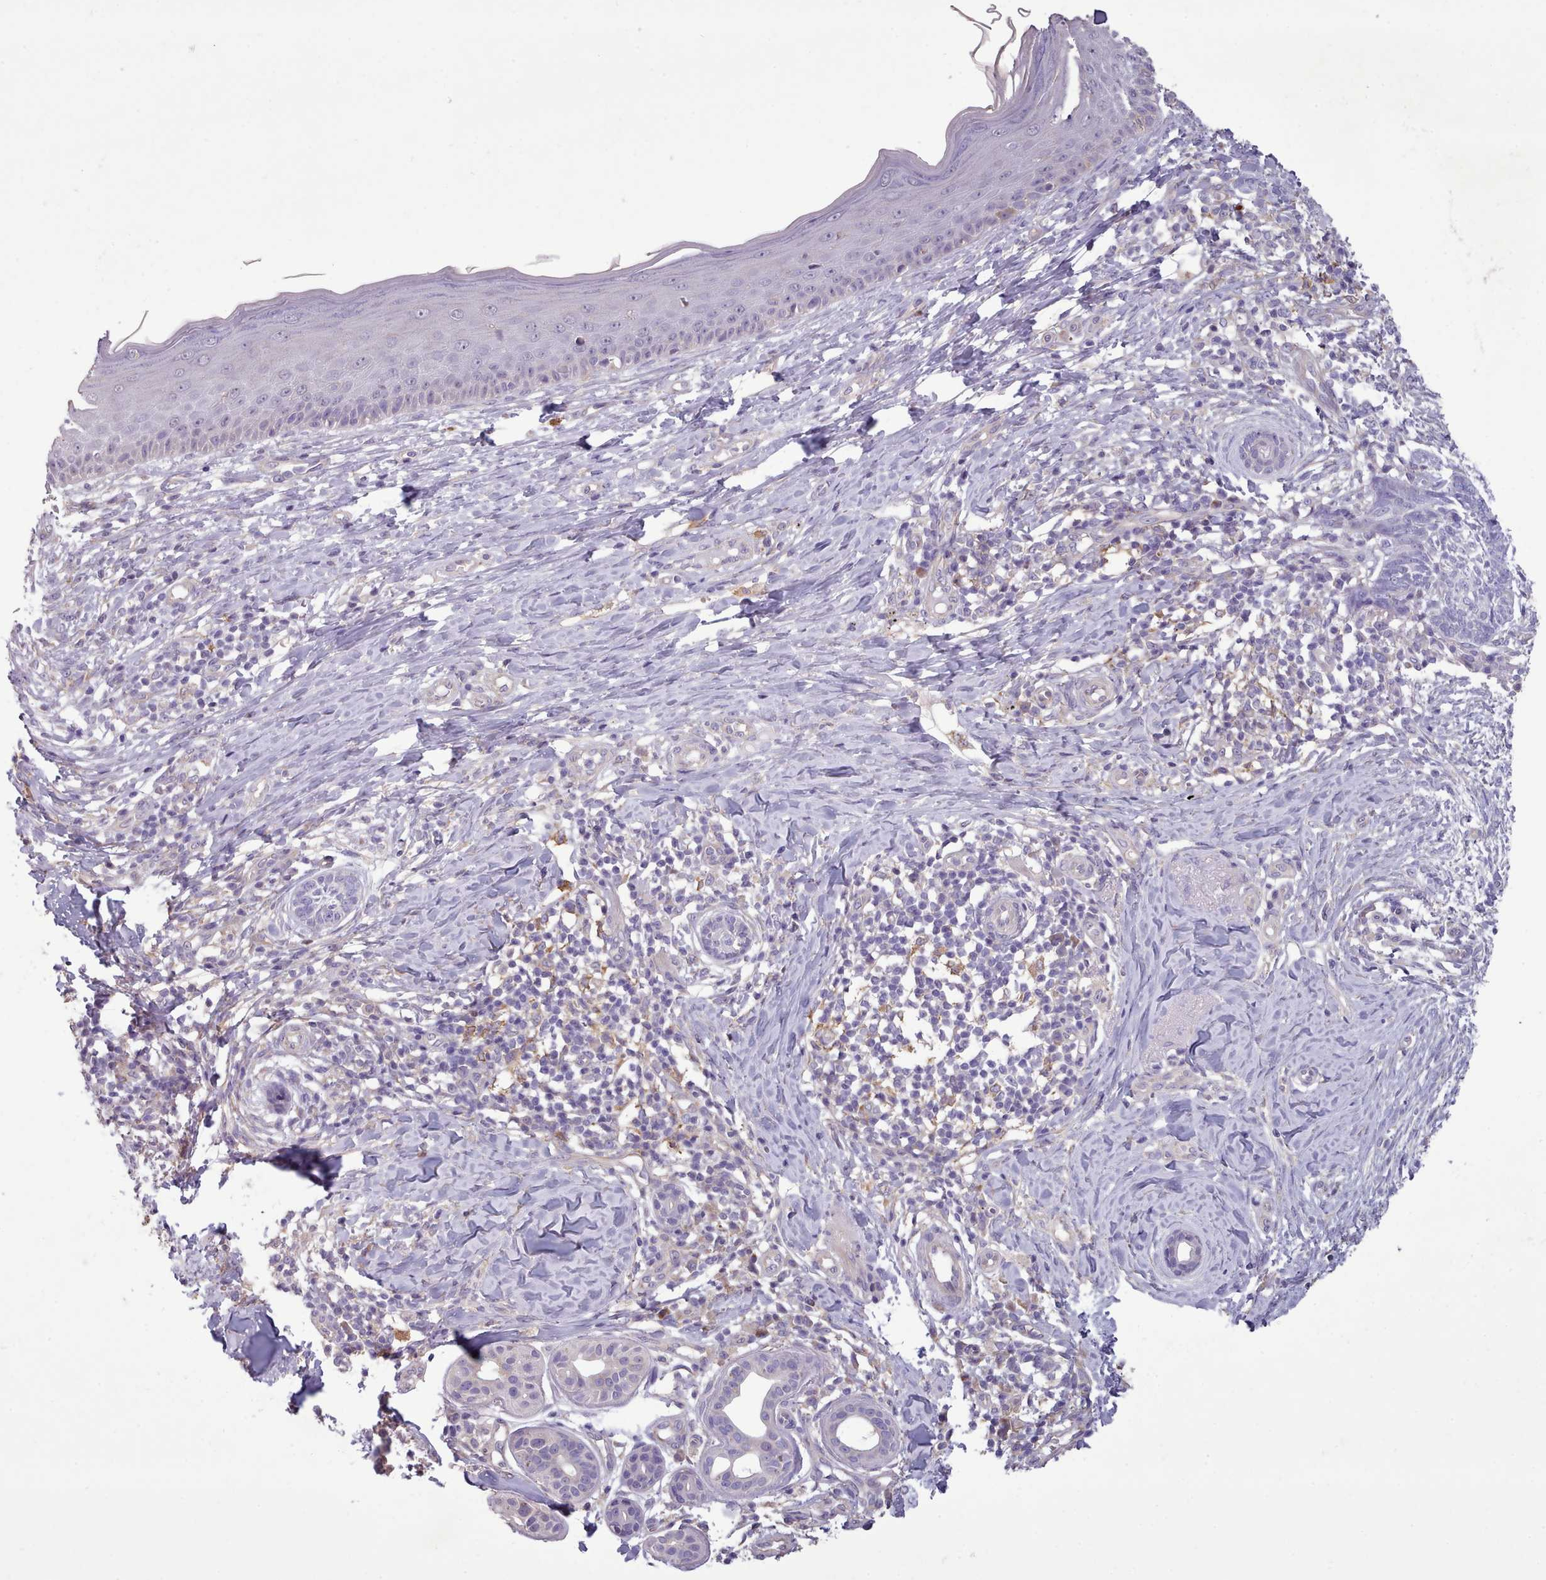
{"staining": {"intensity": "negative", "quantity": "none", "location": "none"}, "tissue": "skin cancer", "cell_type": "Tumor cells", "image_type": "cancer", "snomed": [{"axis": "morphology", "description": "Basal cell carcinoma"}, {"axis": "topography", "description": "Skin"}], "caption": "This is an immunohistochemistry (IHC) histopathology image of basal cell carcinoma (skin). There is no staining in tumor cells.", "gene": "DPF1", "patient": {"sex": "male", "age": 73}}